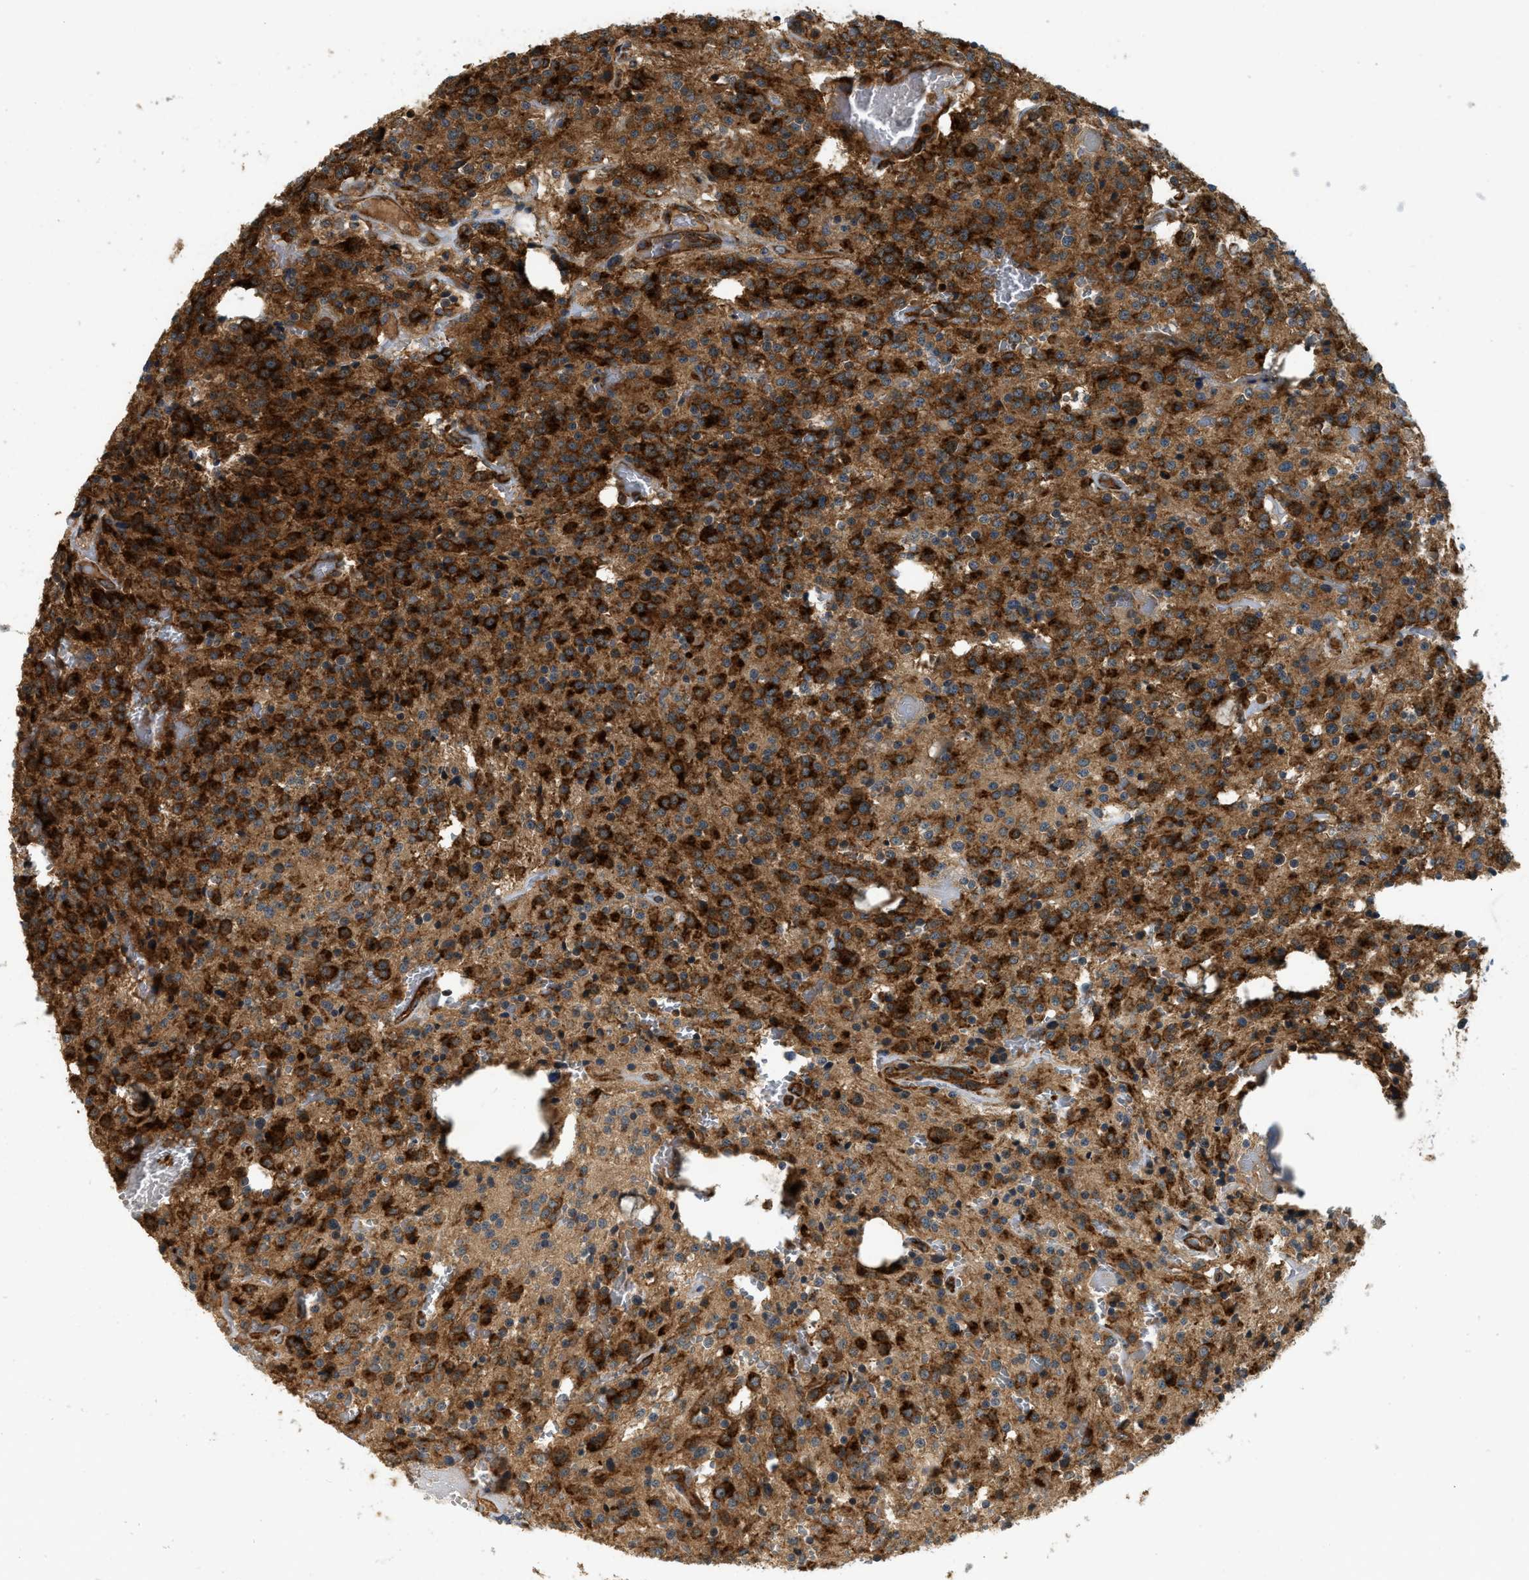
{"staining": {"intensity": "strong", "quantity": ">75%", "location": "cytoplasmic/membranous"}, "tissue": "glioma", "cell_type": "Tumor cells", "image_type": "cancer", "snomed": [{"axis": "morphology", "description": "Glioma, malignant, Low grade"}, {"axis": "topography", "description": "Brain"}], "caption": "An image of human low-grade glioma (malignant) stained for a protein shows strong cytoplasmic/membranous brown staining in tumor cells. The protein of interest is shown in brown color, while the nuclei are stained blue.", "gene": "HIP1", "patient": {"sex": "male", "age": 58}}